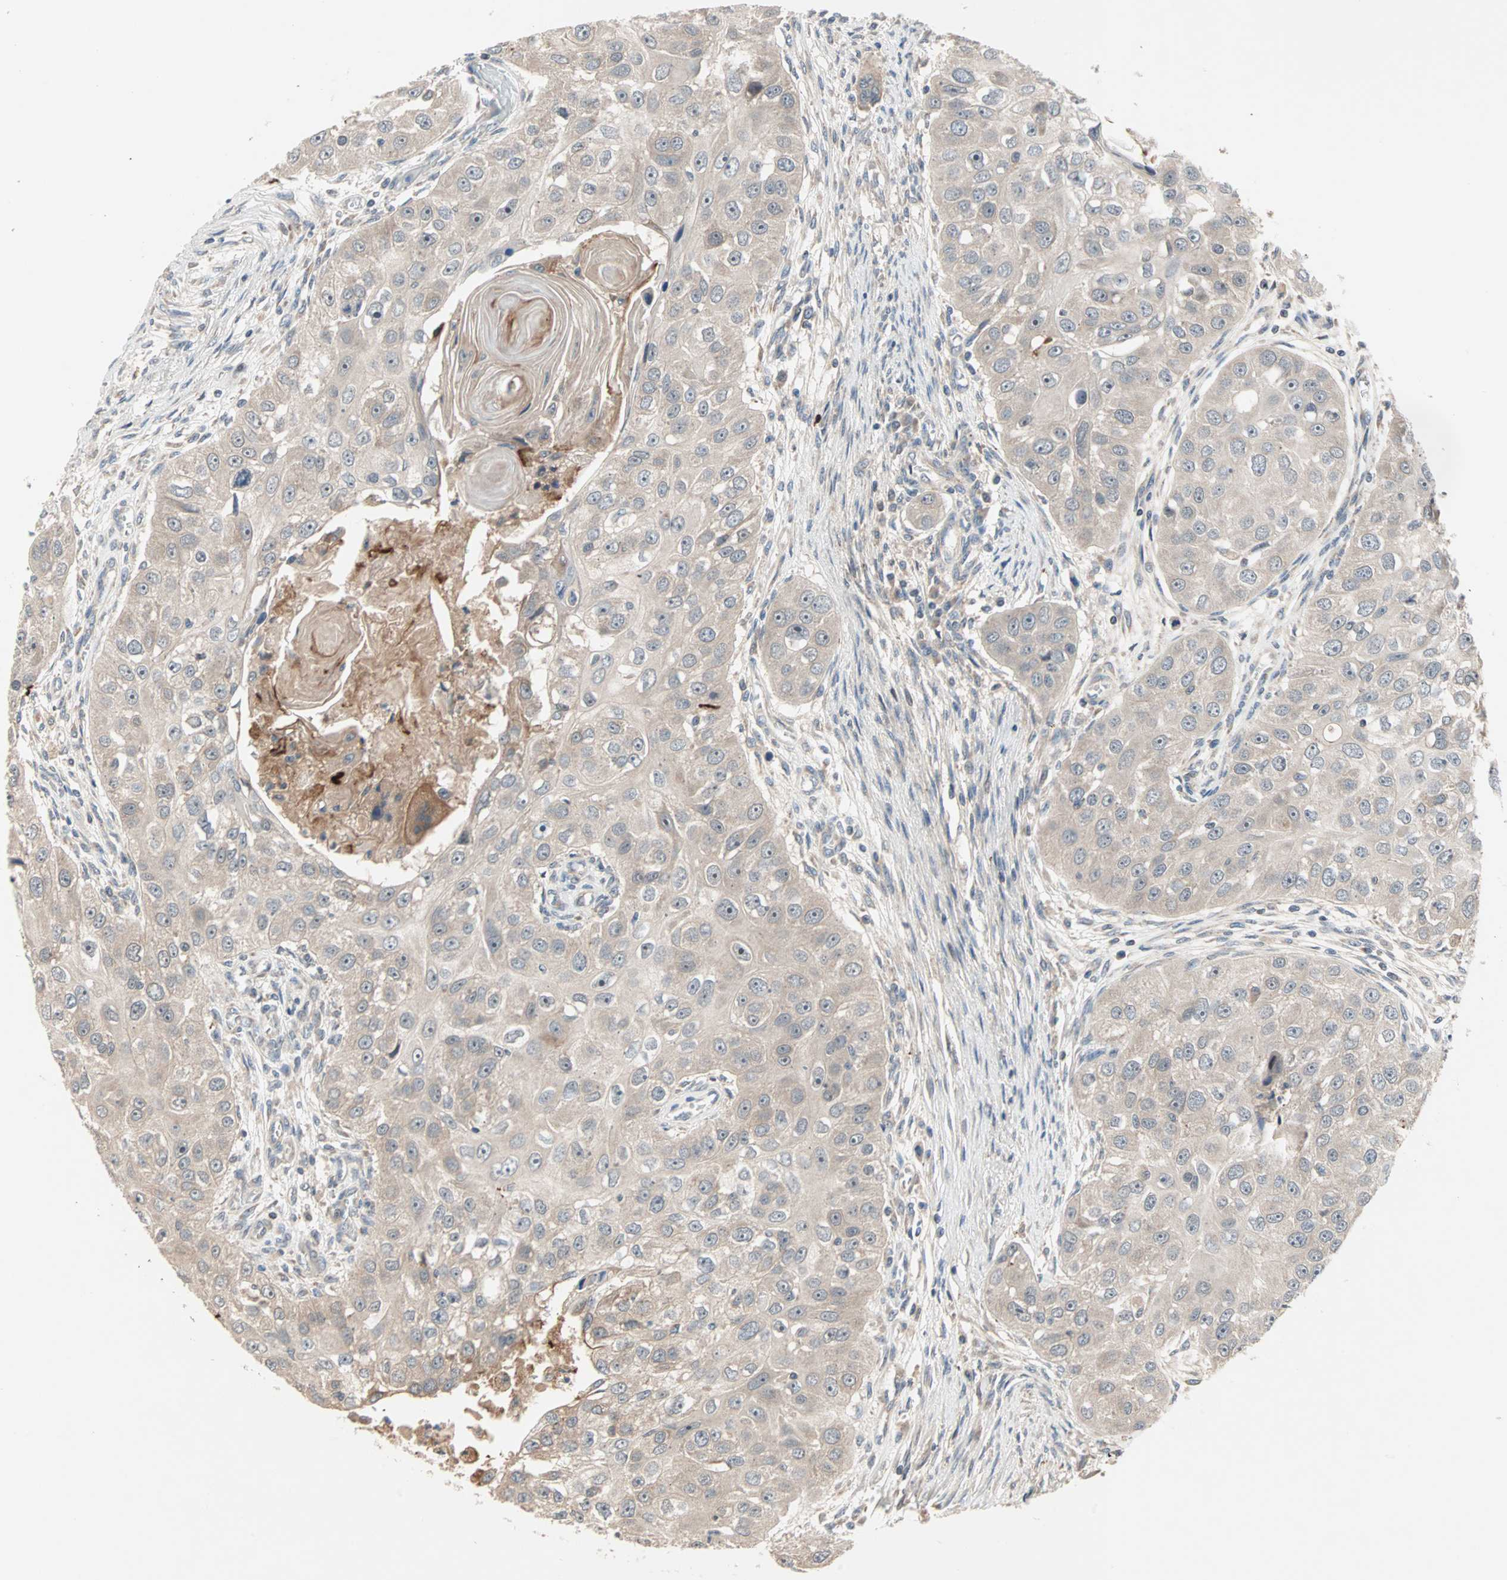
{"staining": {"intensity": "weak", "quantity": "25%-75%", "location": "cytoplasmic/membranous"}, "tissue": "head and neck cancer", "cell_type": "Tumor cells", "image_type": "cancer", "snomed": [{"axis": "morphology", "description": "Normal tissue, NOS"}, {"axis": "morphology", "description": "Squamous cell carcinoma, NOS"}, {"axis": "topography", "description": "Skeletal muscle"}, {"axis": "topography", "description": "Head-Neck"}], "caption": "A micrograph of head and neck cancer (squamous cell carcinoma) stained for a protein reveals weak cytoplasmic/membranous brown staining in tumor cells.", "gene": "PROS1", "patient": {"sex": "male", "age": 51}}